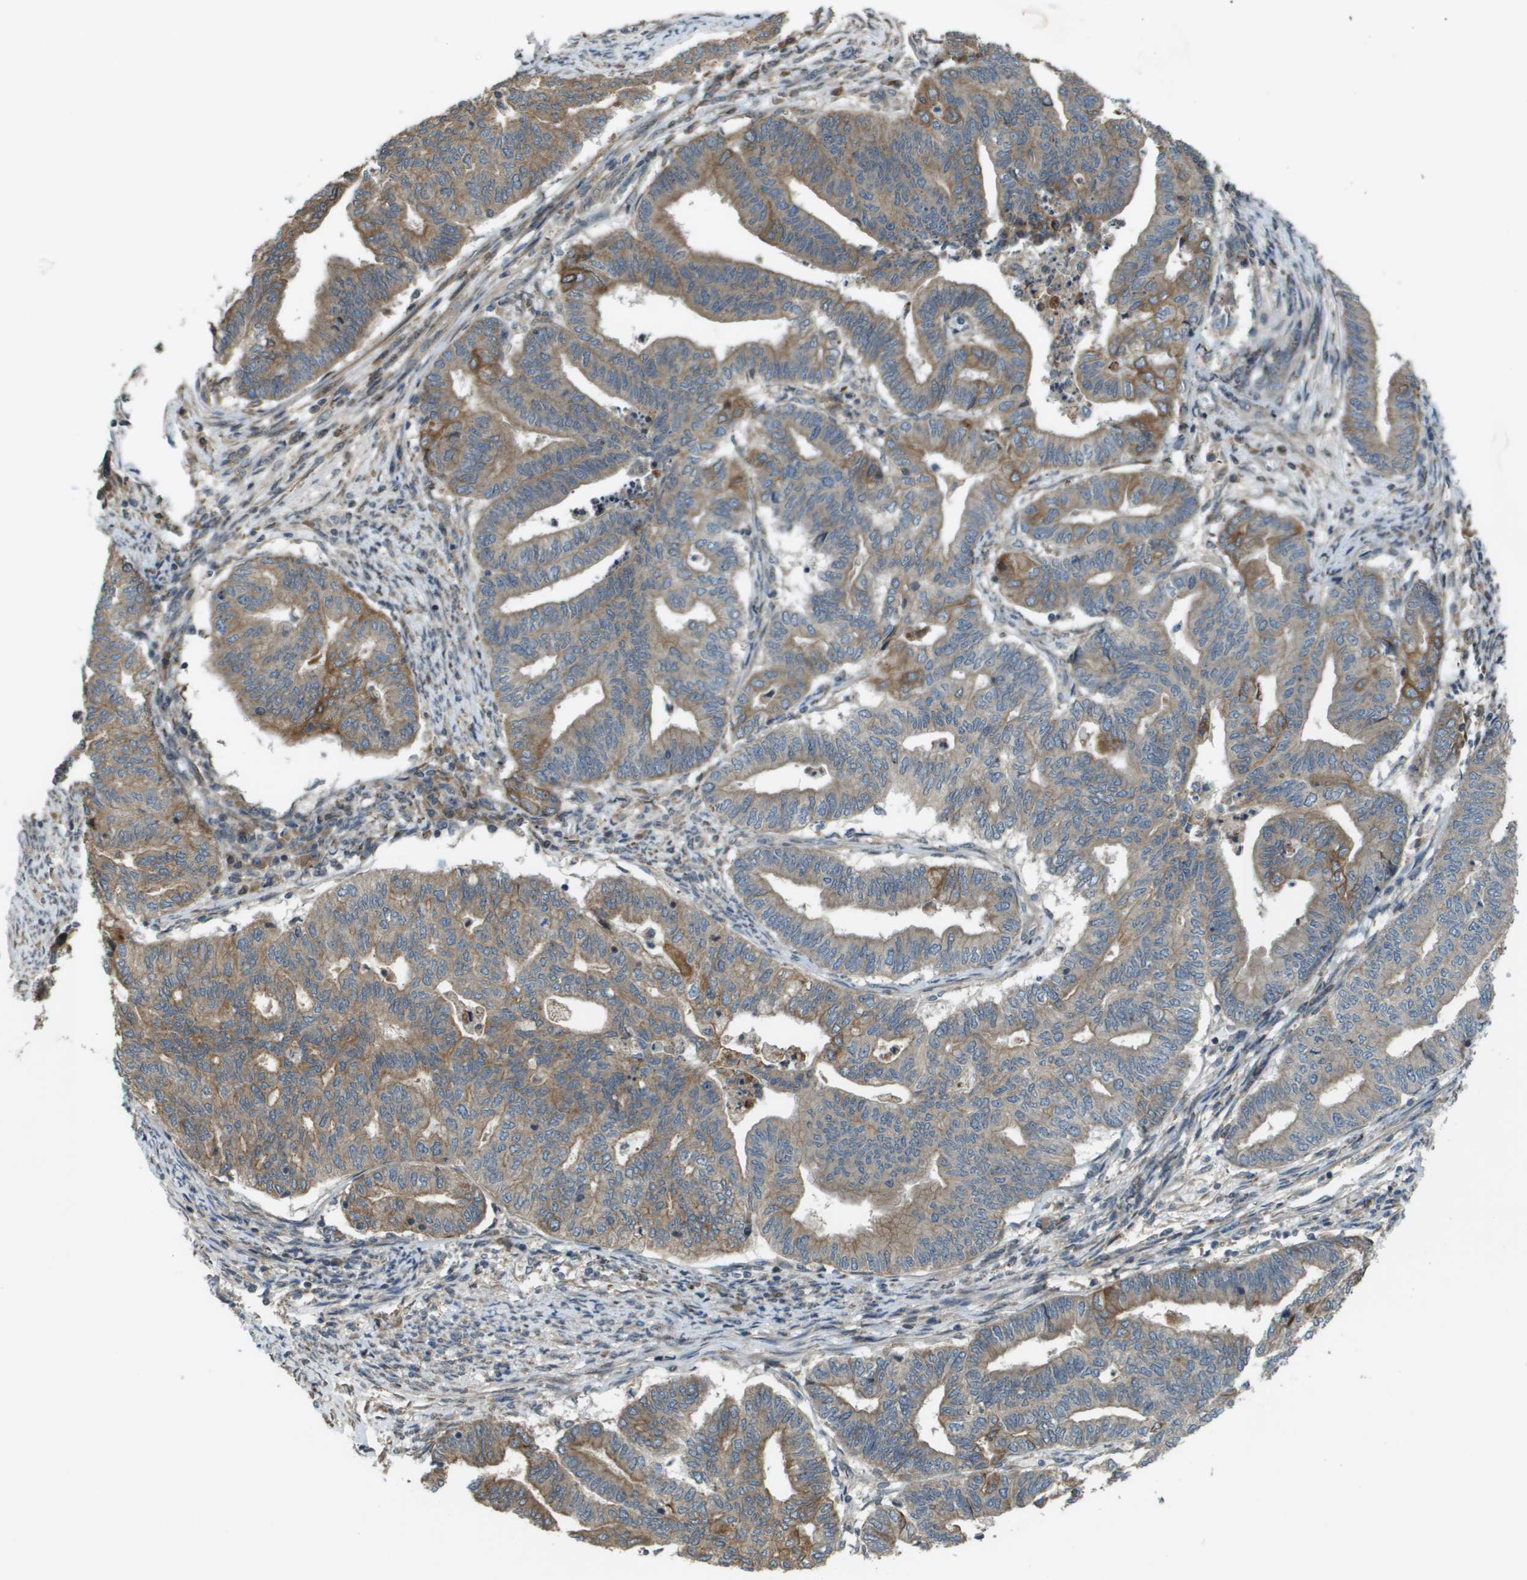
{"staining": {"intensity": "moderate", "quantity": ">75%", "location": "cytoplasmic/membranous"}, "tissue": "endometrial cancer", "cell_type": "Tumor cells", "image_type": "cancer", "snomed": [{"axis": "morphology", "description": "Adenocarcinoma, NOS"}, {"axis": "topography", "description": "Endometrium"}], "caption": "The micrograph shows immunohistochemical staining of endometrial adenocarcinoma. There is moderate cytoplasmic/membranous expression is appreciated in about >75% of tumor cells.", "gene": "CDKN2C", "patient": {"sex": "female", "age": 79}}